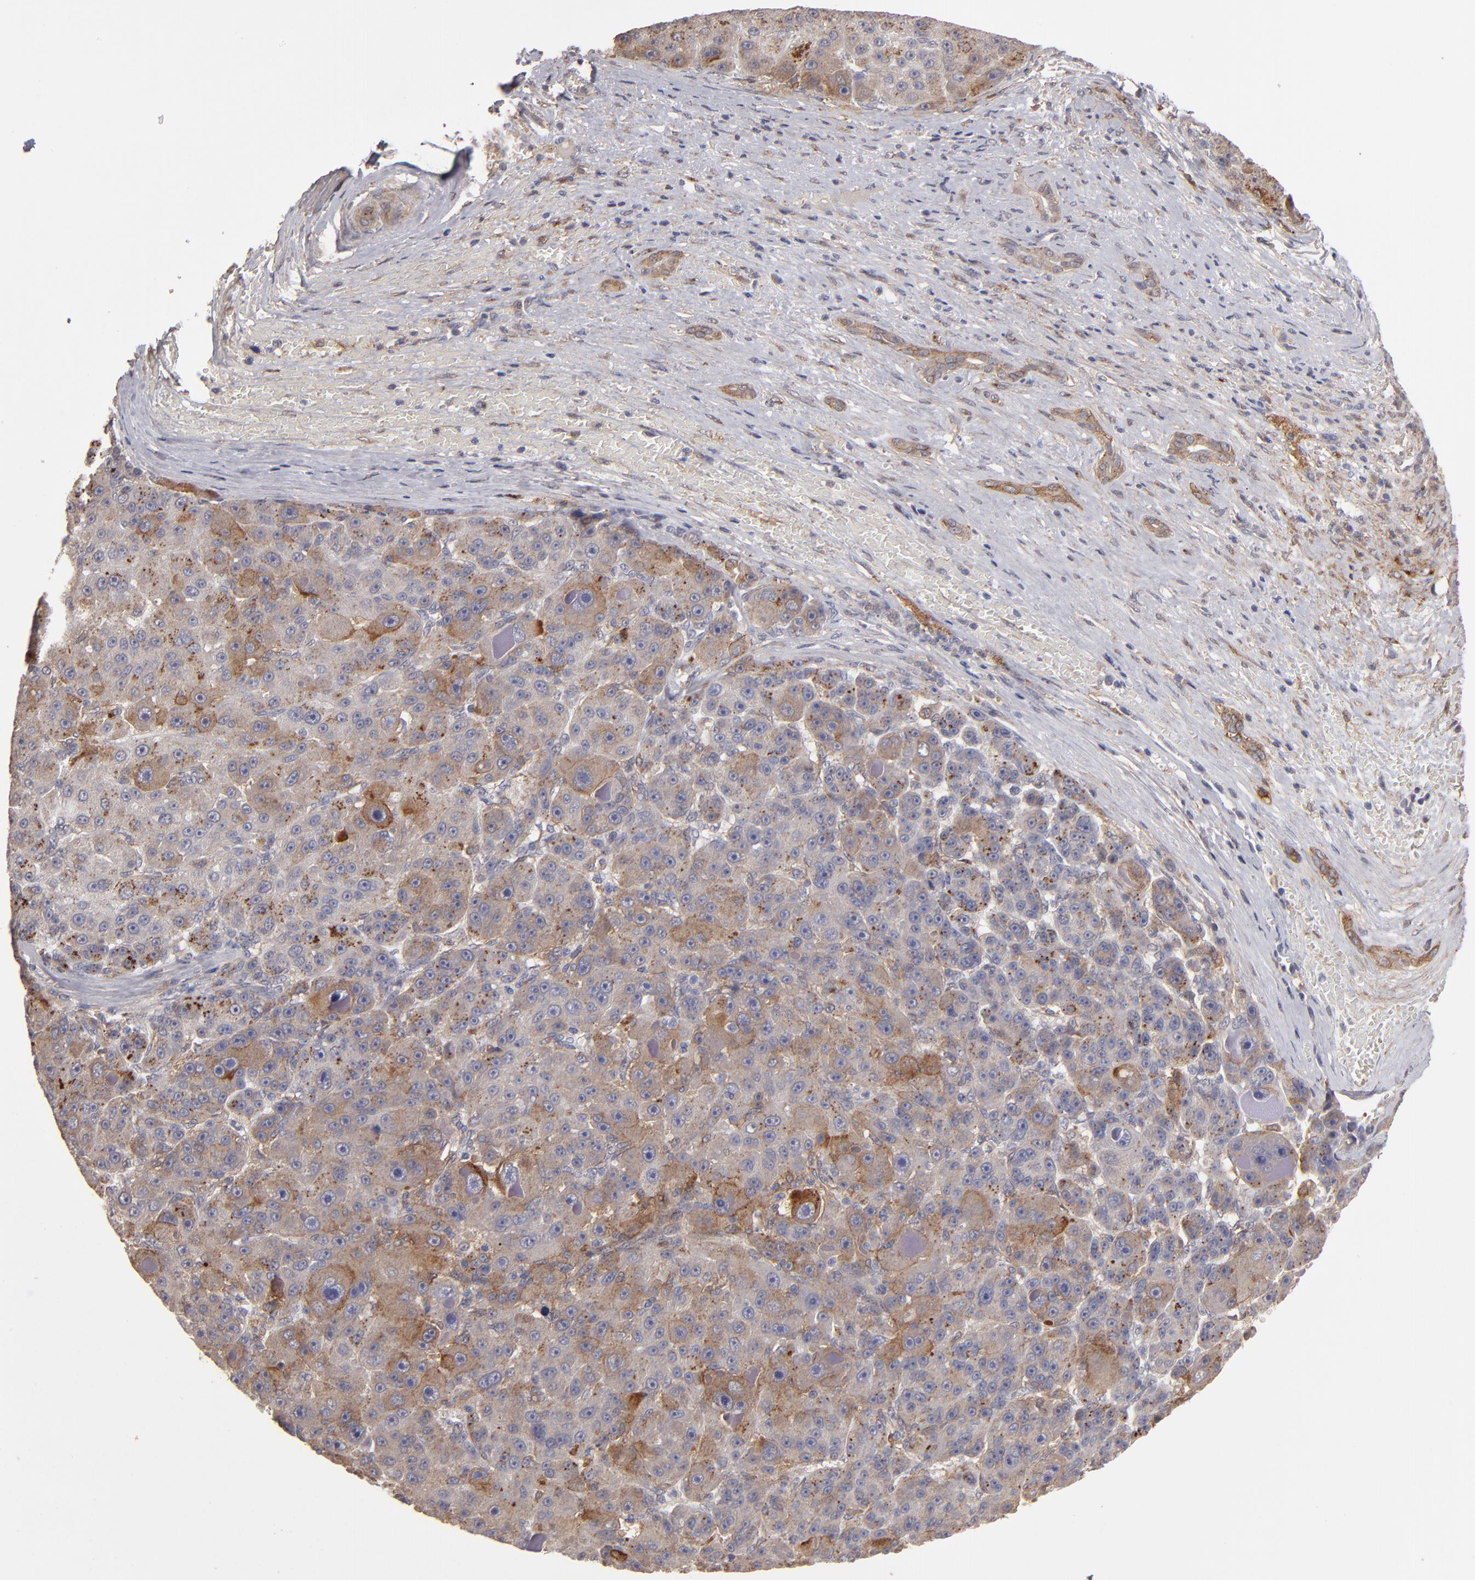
{"staining": {"intensity": "moderate", "quantity": "25%-75%", "location": "cytoplasmic/membranous"}, "tissue": "liver cancer", "cell_type": "Tumor cells", "image_type": "cancer", "snomed": [{"axis": "morphology", "description": "Carcinoma, Hepatocellular, NOS"}, {"axis": "topography", "description": "Liver"}], "caption": "Human liver cancer (hepatocellular carcinoma) stained with a protein marker demonstrates moderate staining in tumor cells.", "gene": "ITGB5", "patient": {"sex": "male", "age": 76}}